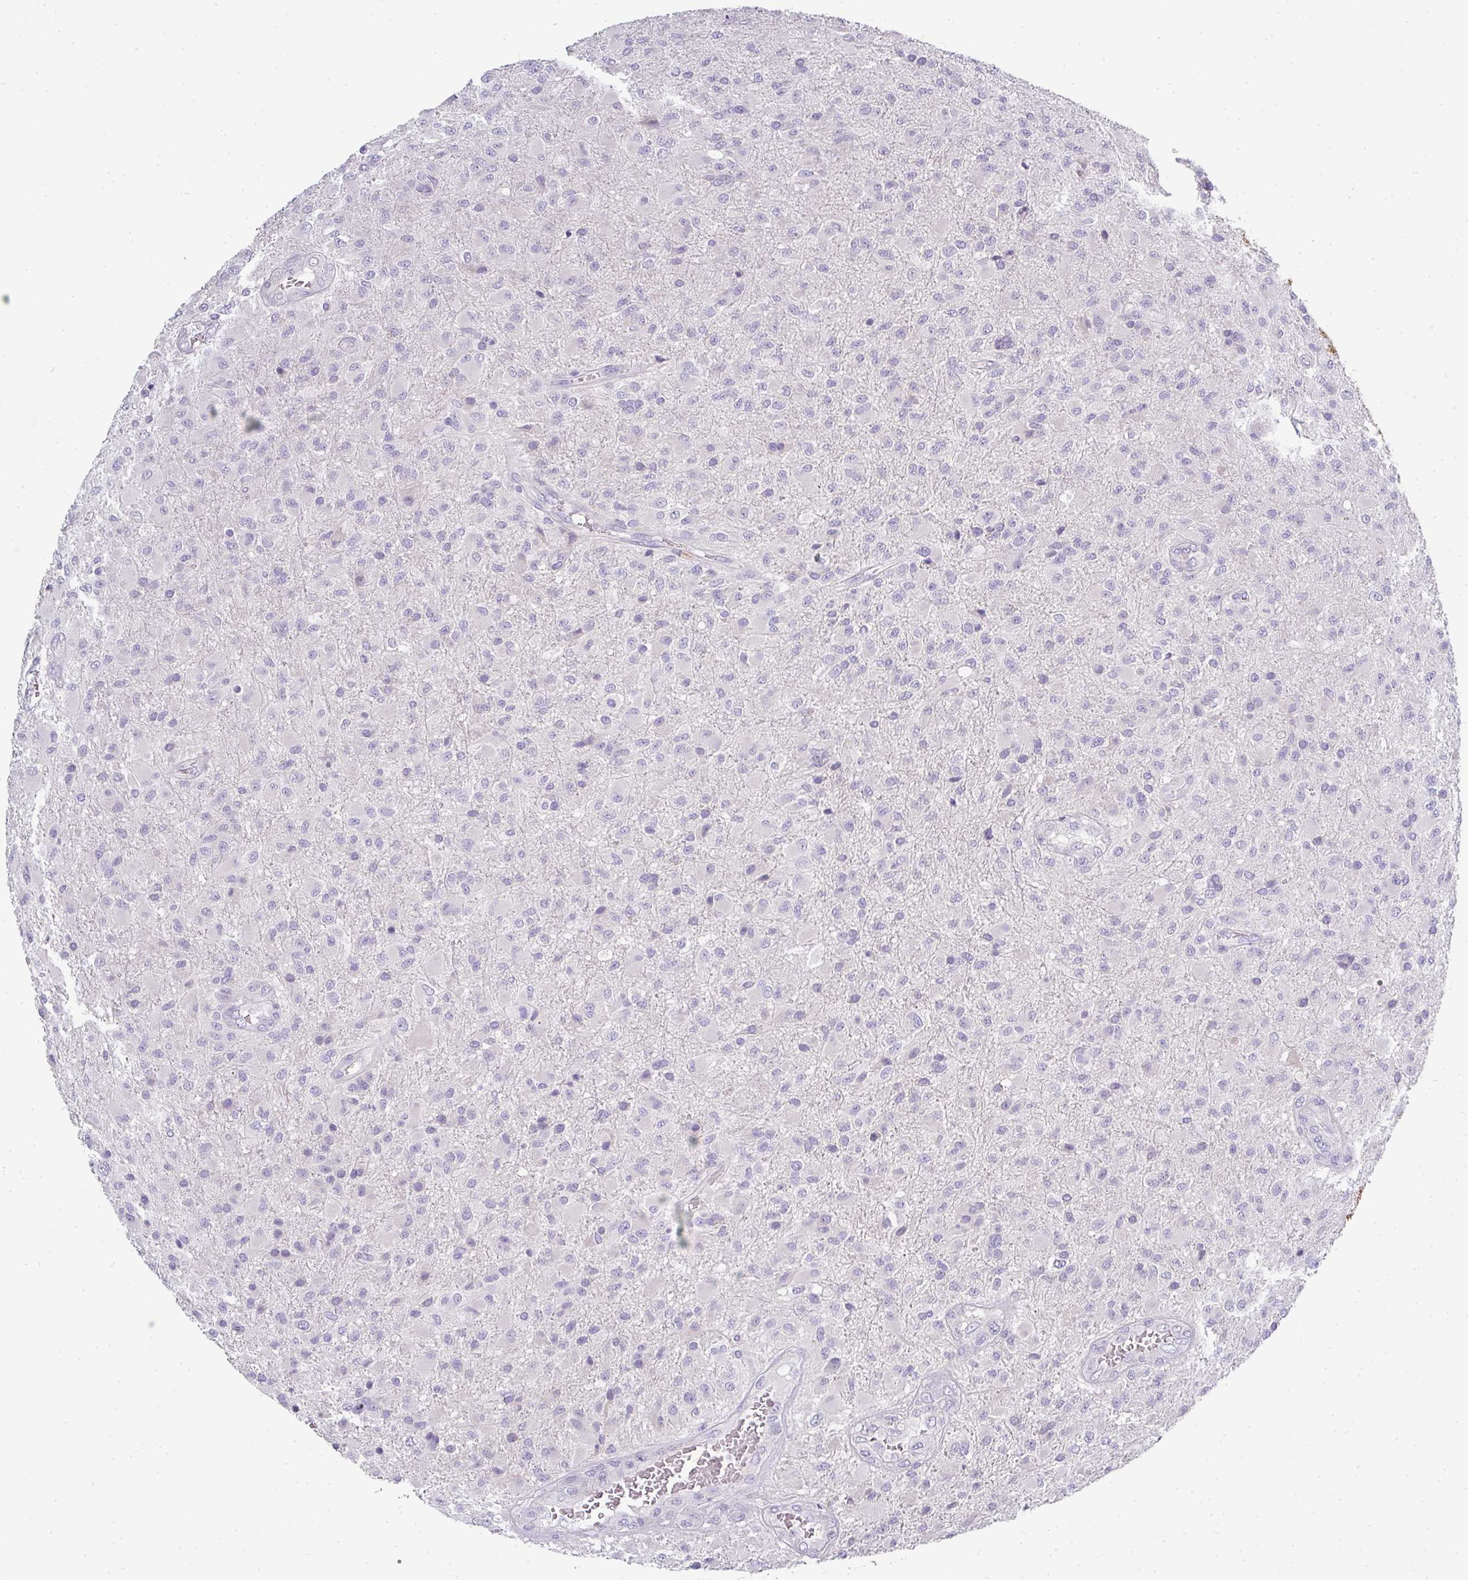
{"staining": {"intensity": "negative", "quantity": "none", "location": "none"}, "tissue": "glioma", "cell_type": "Tumor cells", "image_type": "cancer", "snomed": [{"axis": "morphology", "description": "Glioma, malignant, Low grade"}, {"axis": "topography", "description": "Brain"}], "caption": "Tumor cells show no significant protein positivity in malignant glioma (low-grade).", "gene": "ASXL3", "patient": {"sex": "male", "age": 65}}